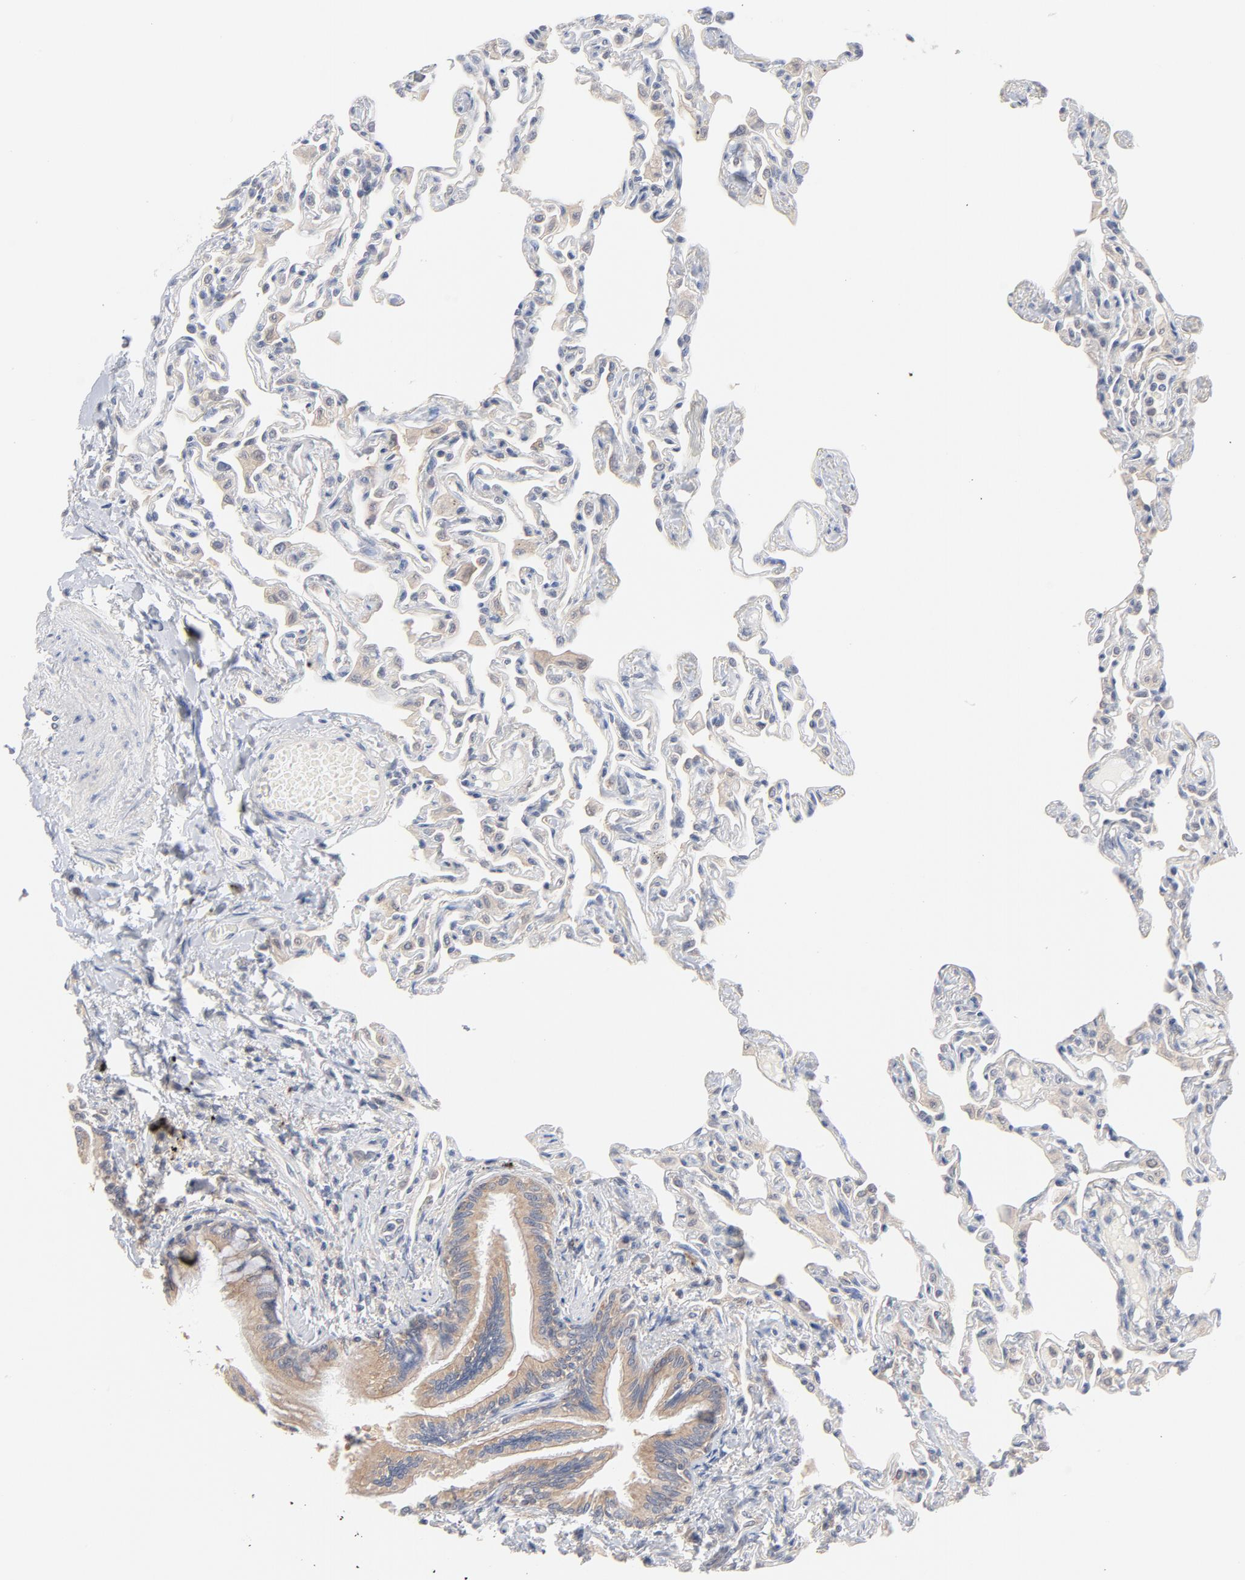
{"staining": {"intensity": "negative", "quantity": "none", "location": "none"}, "tissue": "lung", "cell_type": "Alveolar cells", "image_type": "normal", "snomed": [{"axis": "morphology", "description": "Normal tissue, NOS"}, {"axis": "topography", "description": "Lung"}], "caption": "Immunohistochemistry of benign human lung shows no positivity in alveolar cells. The staining was performed using DAB to visualize the protein expression in brown, while the nuclei were stained in blue with hematoxylin (Magnification: 20x).", "gene": "UBL4A", "patient": {"sex": "female", "age": 49}}